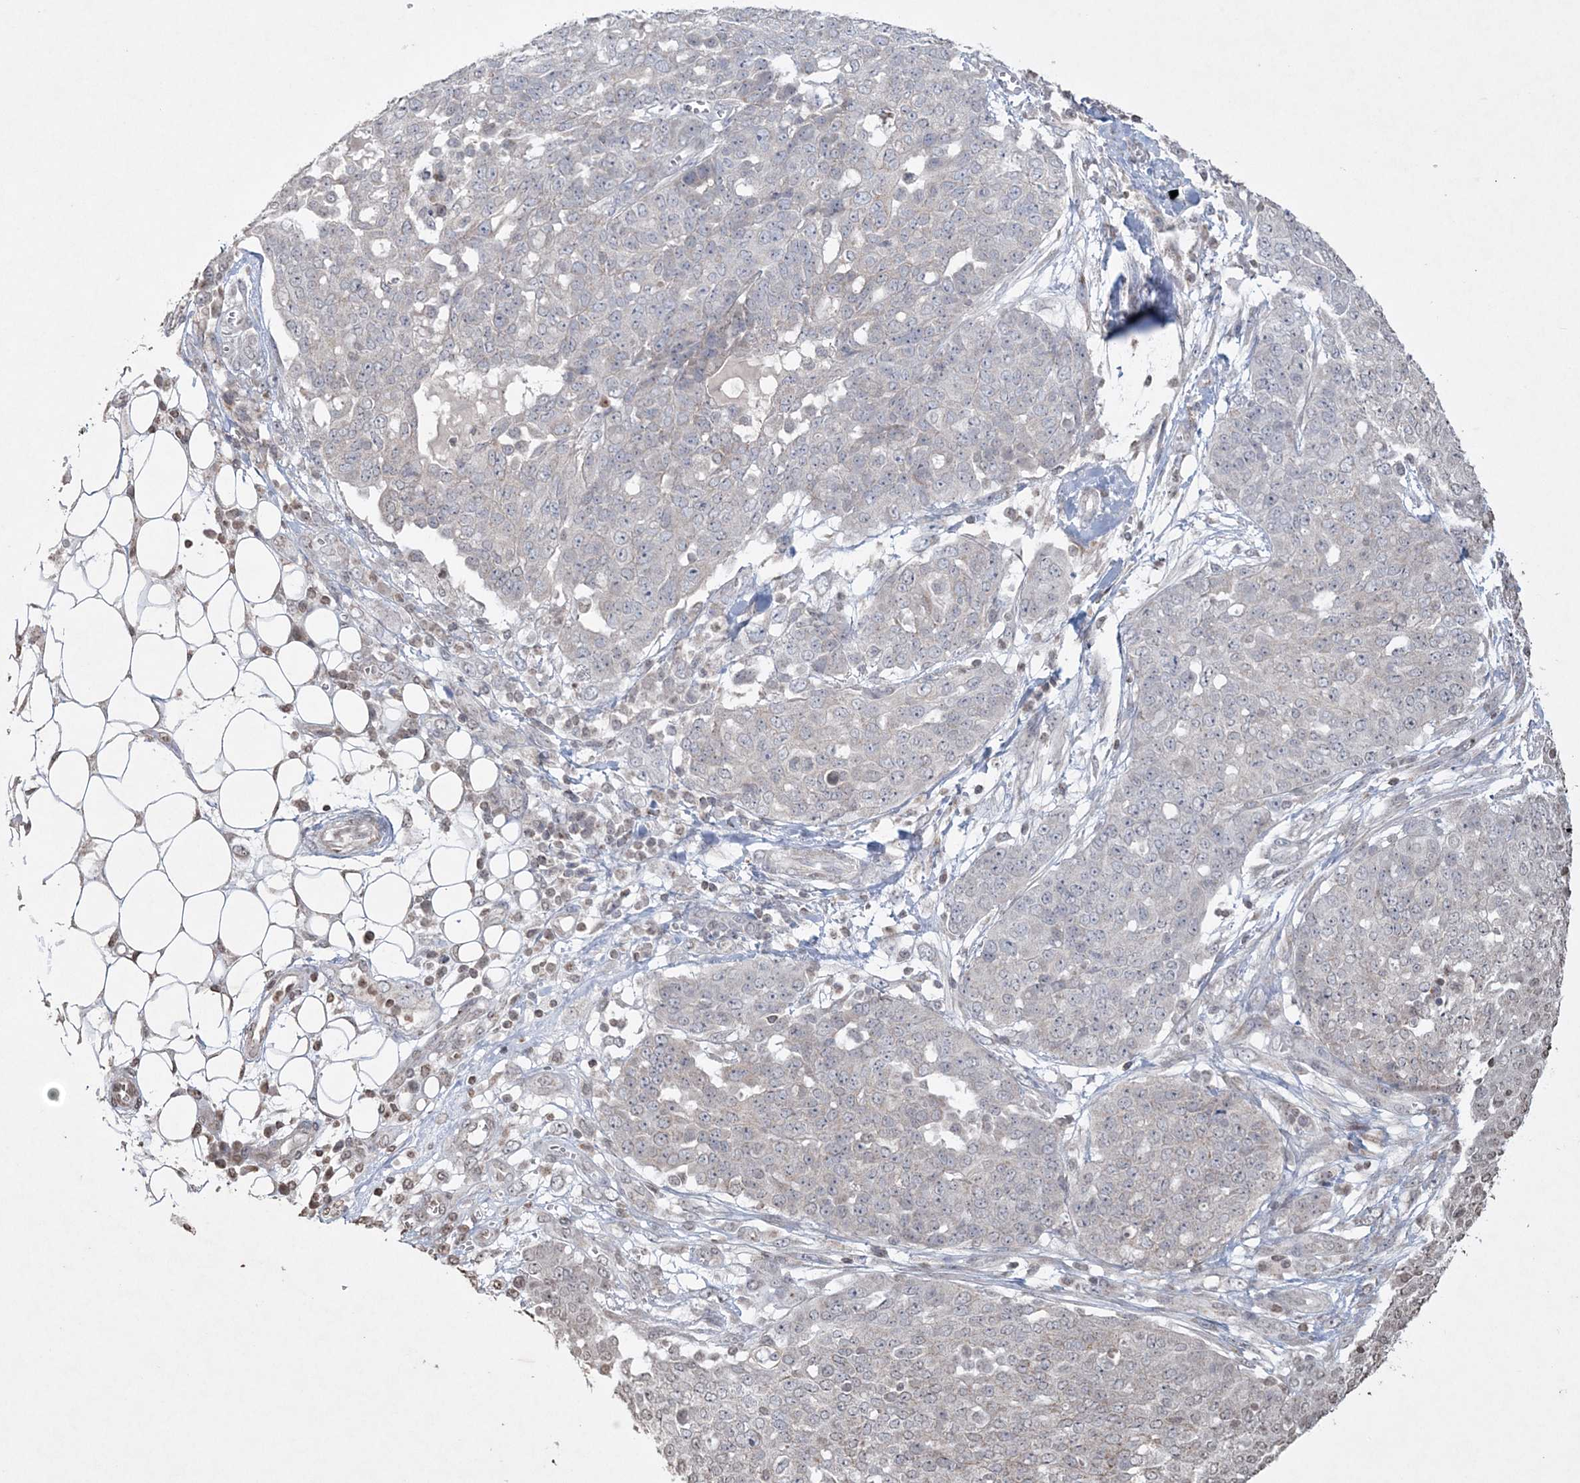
{"staining": {"intensity": "negative", "quantity": "none", "location": "none"}, "tissue": "ovarian cancer", "cell_type": "Tumor cells", "image_type": "cancer", "snomed": [{"axis": "morphology", "description": "Cystadenocarcinoma, serous, NOS"}, {"axis": "topography", "description": "Soft tissue"}, {"axis": "topography", "description": "Ovary"}], "caption": "Tumor cells show no significant protein positivity in ovarian cancer. (Brightfield microscopy of DAB immunohistochemistry (IHC) at high magnification).", "gene": "TTC7A", "patient": {"sex": "female", "age": 57}}